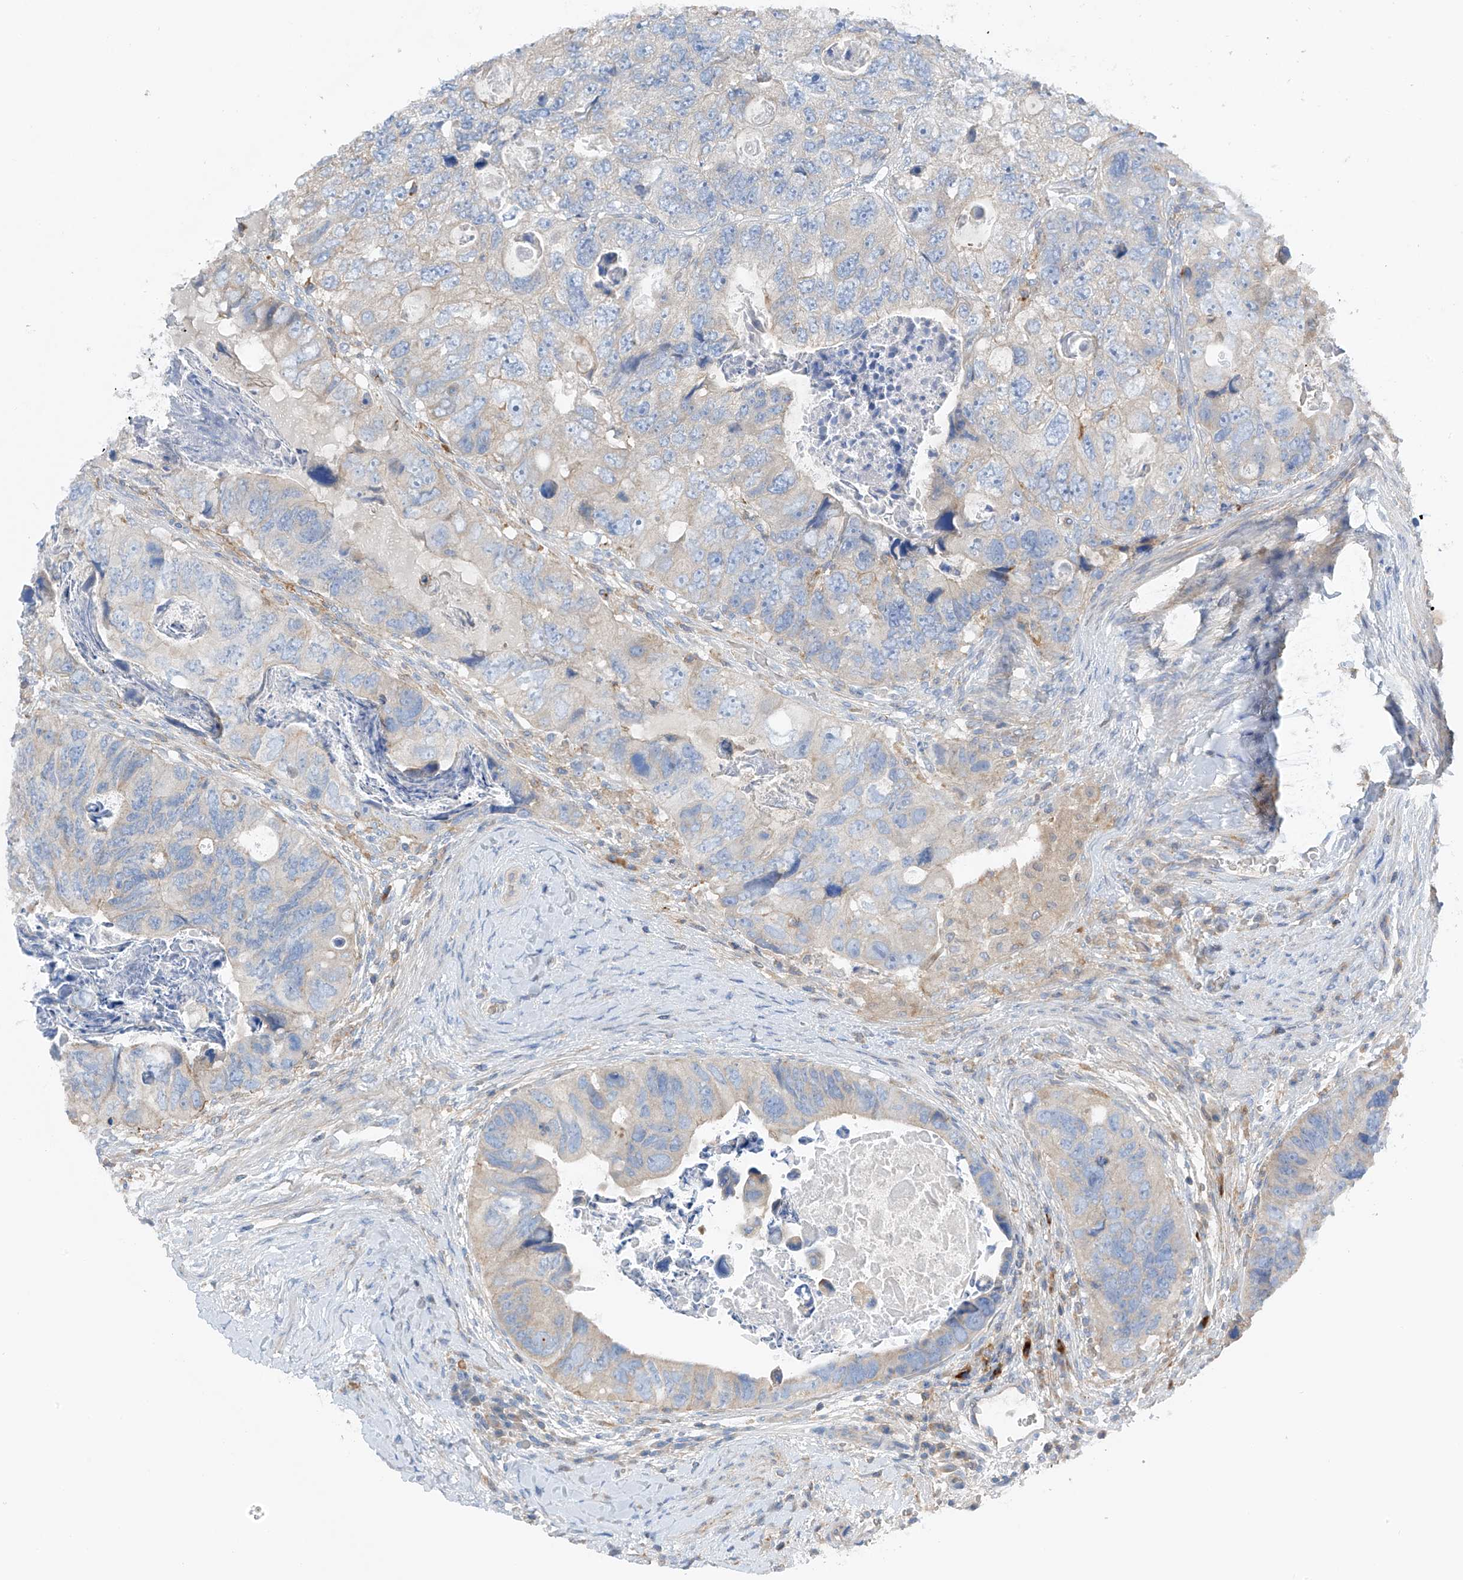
{"staining": {"intensity": "negative", "quantity": "none", "location": "none"}, "tissue": "colorectal cancer", "cell_type": "Tumor cells", "image_type": "cancer", "snomed": [{"axis": "morphology", "description": "Adenocarcinoma, NOS"}, {"axis": "topography", "description": "Rectum"}], "caption": "DAB (3,3'-diaminobenzidine) immunohistochemical staining of human colorectal cancer demonstrates no significant expression in tumor cells.", "gene": "NALCN", "patient": {"sex": "male", "age": 59}}